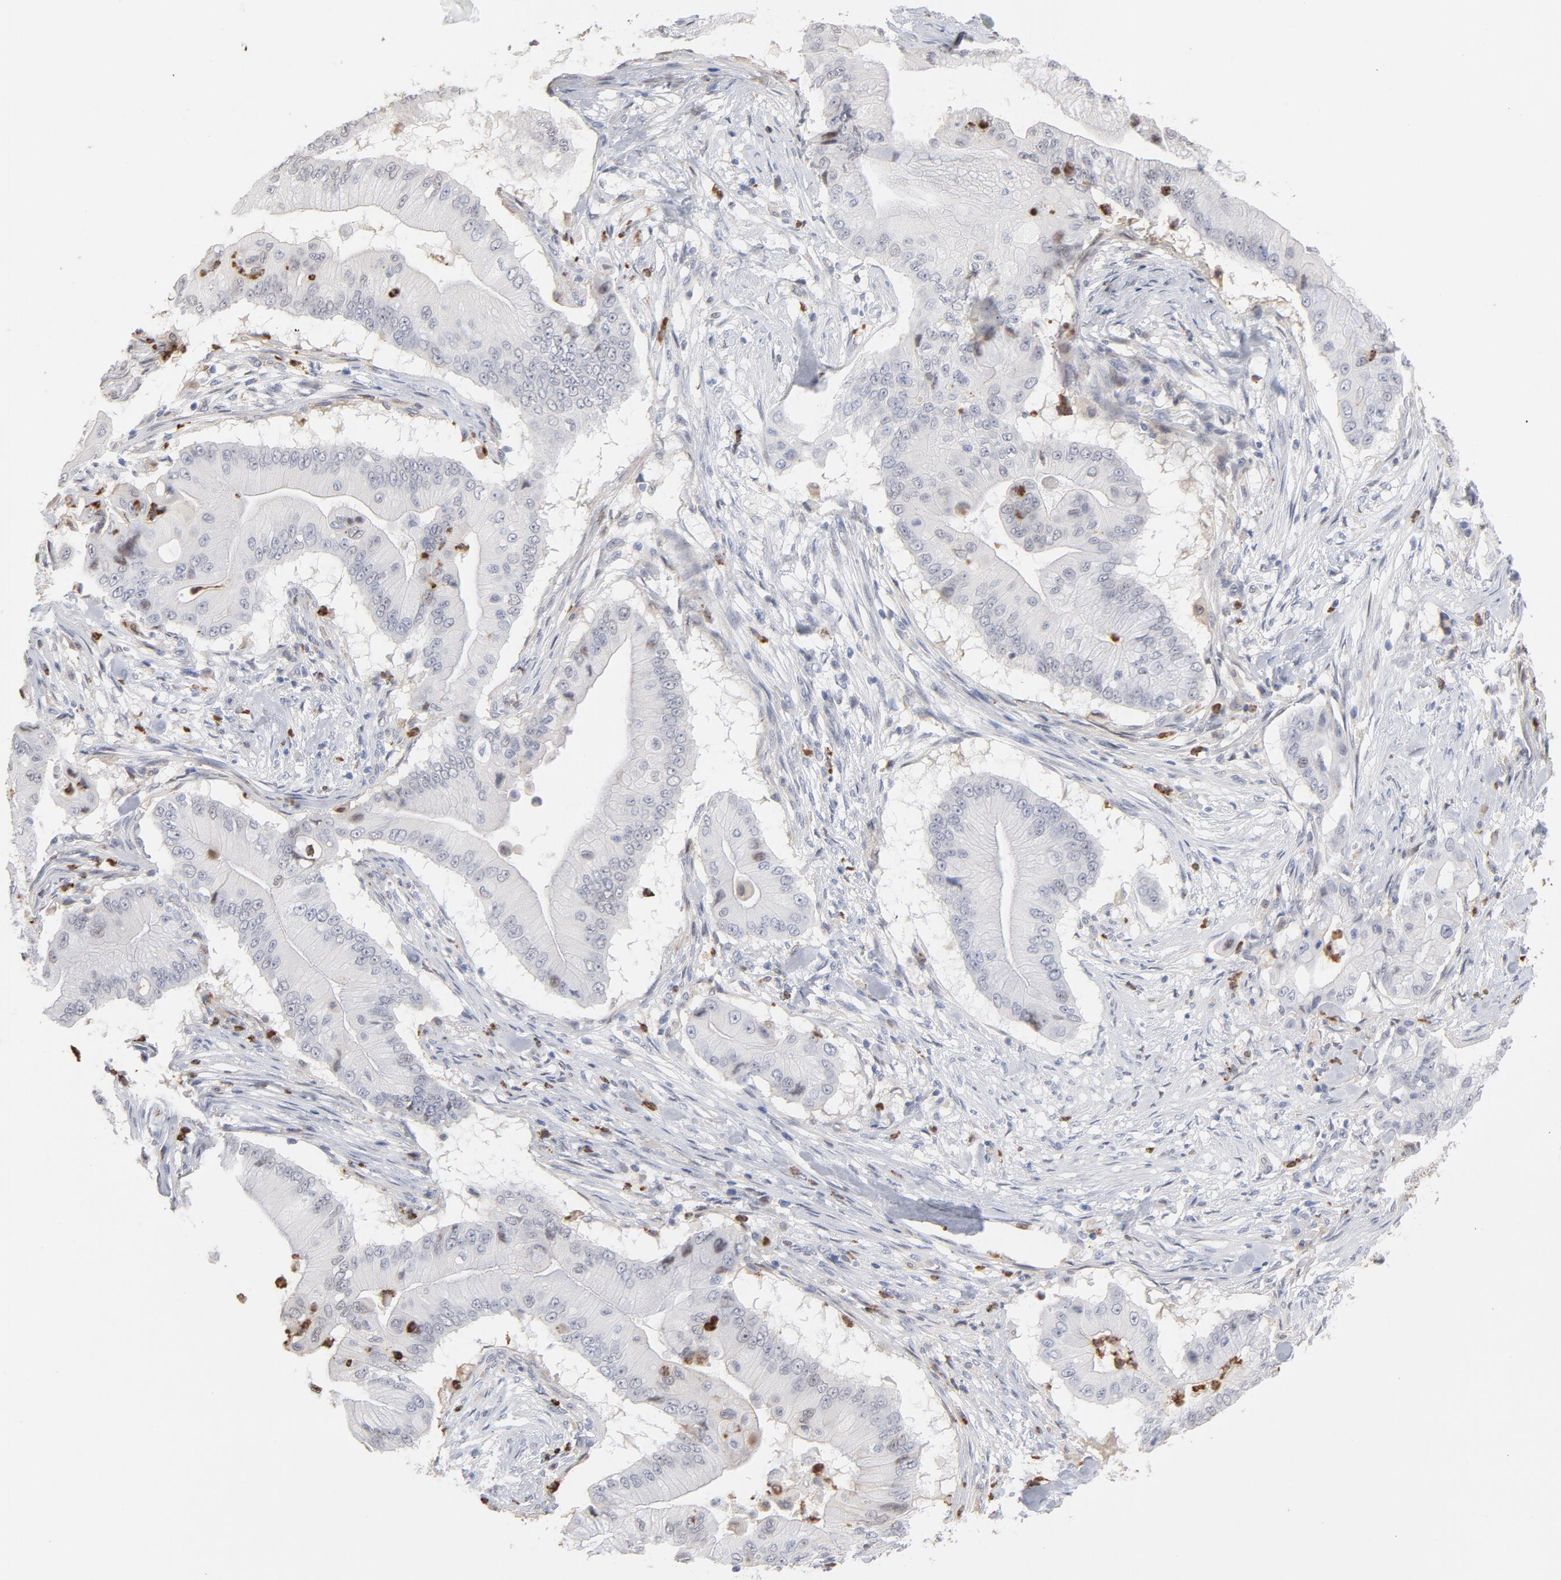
{"staining": {"intensity": "weak", "quantity": "<25%", "location": "nuclear"}, "tissue": "pancreatic cancer", "cell_type": "Tumor cells", "image_type": "cancer", "snomed": [{"axis": "morphology", "description": "Adenocarcinoma, NOS"}, {"axis": "topography", "description": "Pancreas"}], "caption": "Immunohistochemistry histopathology image of human pancreatic cancer stained for a protein (brown), which reveals no staining in tumor cells. (Brightfield microscopy of DAB IHC at high magnification).", "gene": "PNMA1", "patient": {"sex": "male", "age": 62}}